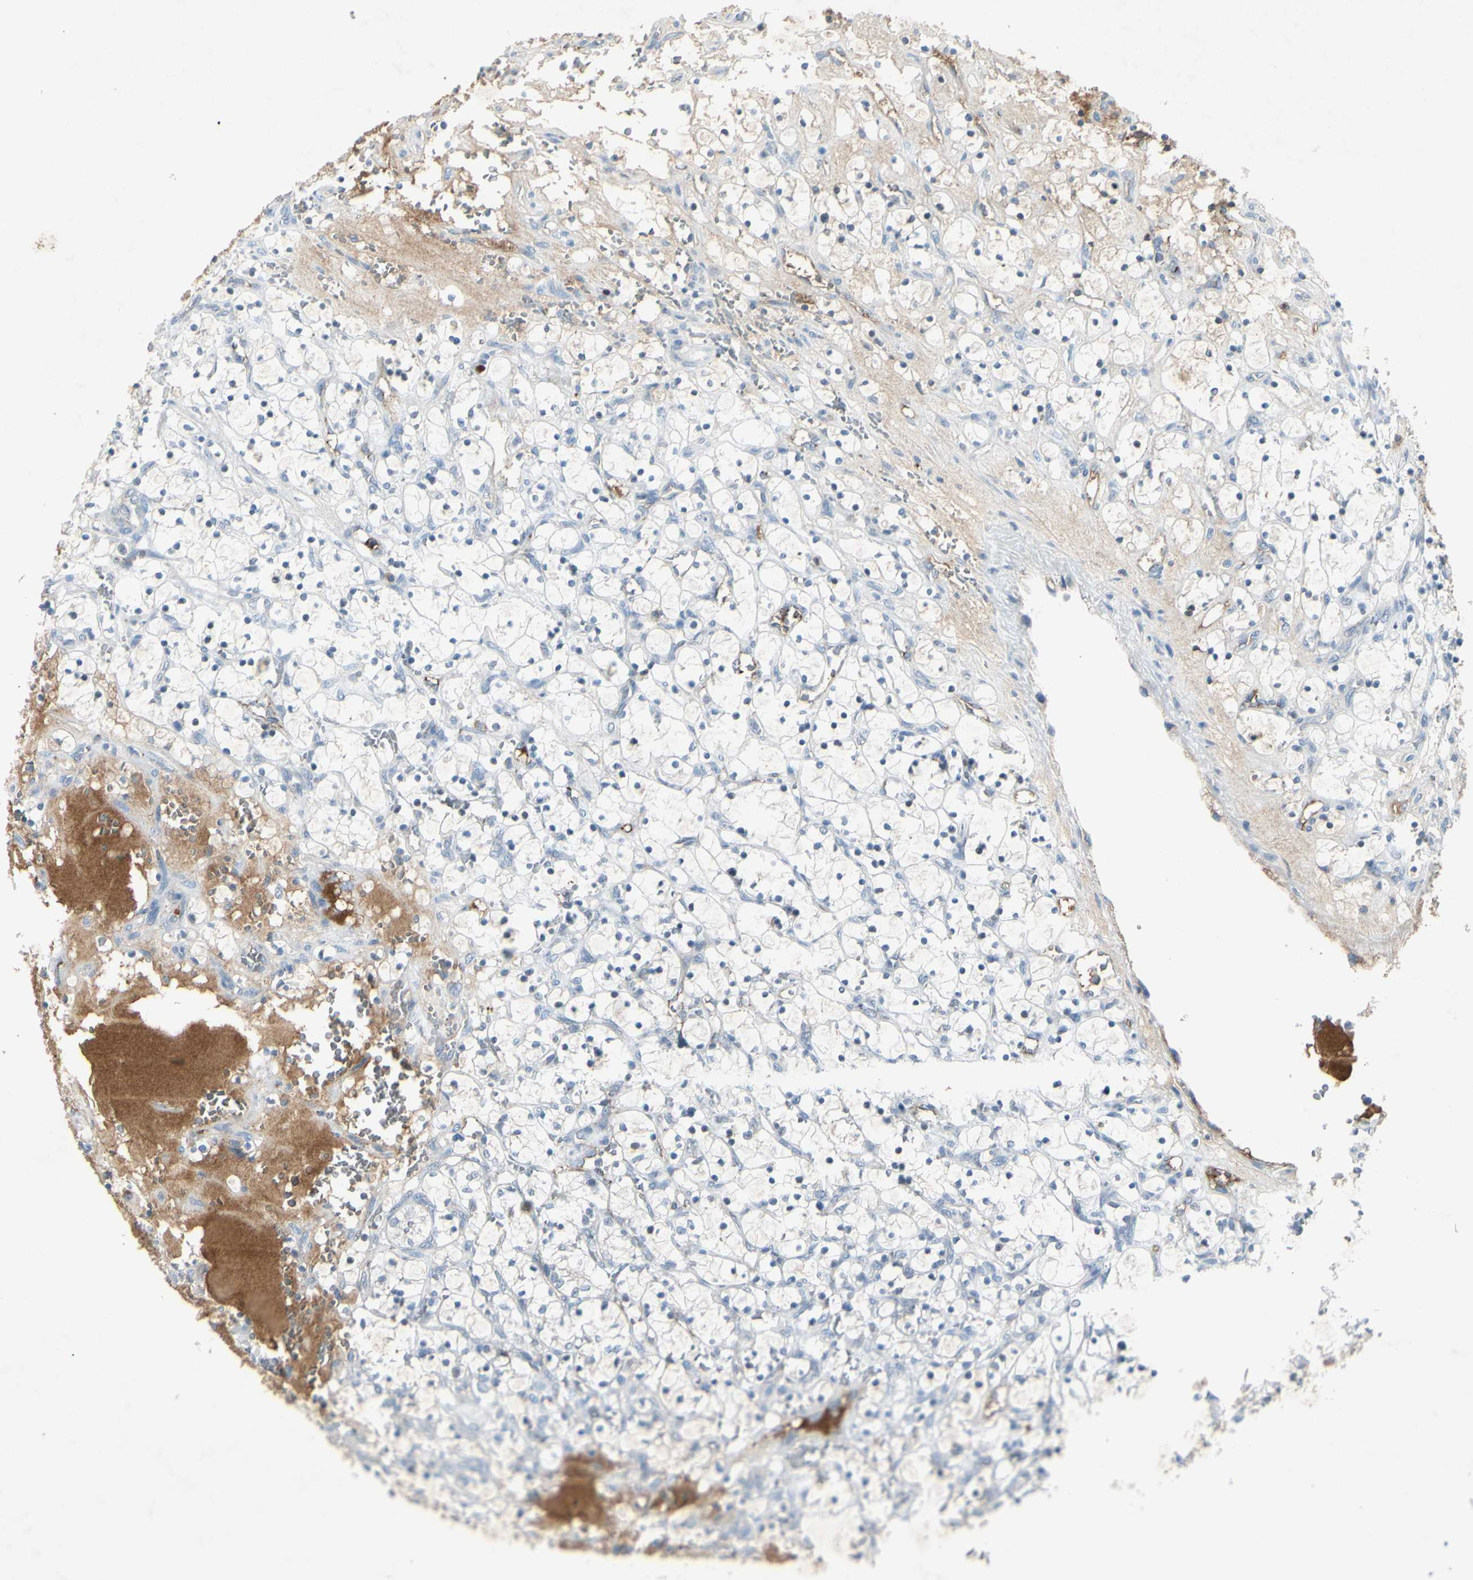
{"staining": {"intensity": "negative", "quantity": "none", "location": "none"}, "tissue": "renal cancer", "cell_type": "Tumor cells", "image_type": "cancer", "snomed": [{"axis": "morphology", "description": "Adenocarcinoma, NOS"}, {"axis": "topography", "description": "Kidney"}], "caption": "Human renal cancer stained for a protein using immunohistochemistry (IHC) shows no positivity in tumor cells.", "gene": "IGHM", "patient": {"sex": "female", "age": 69}}